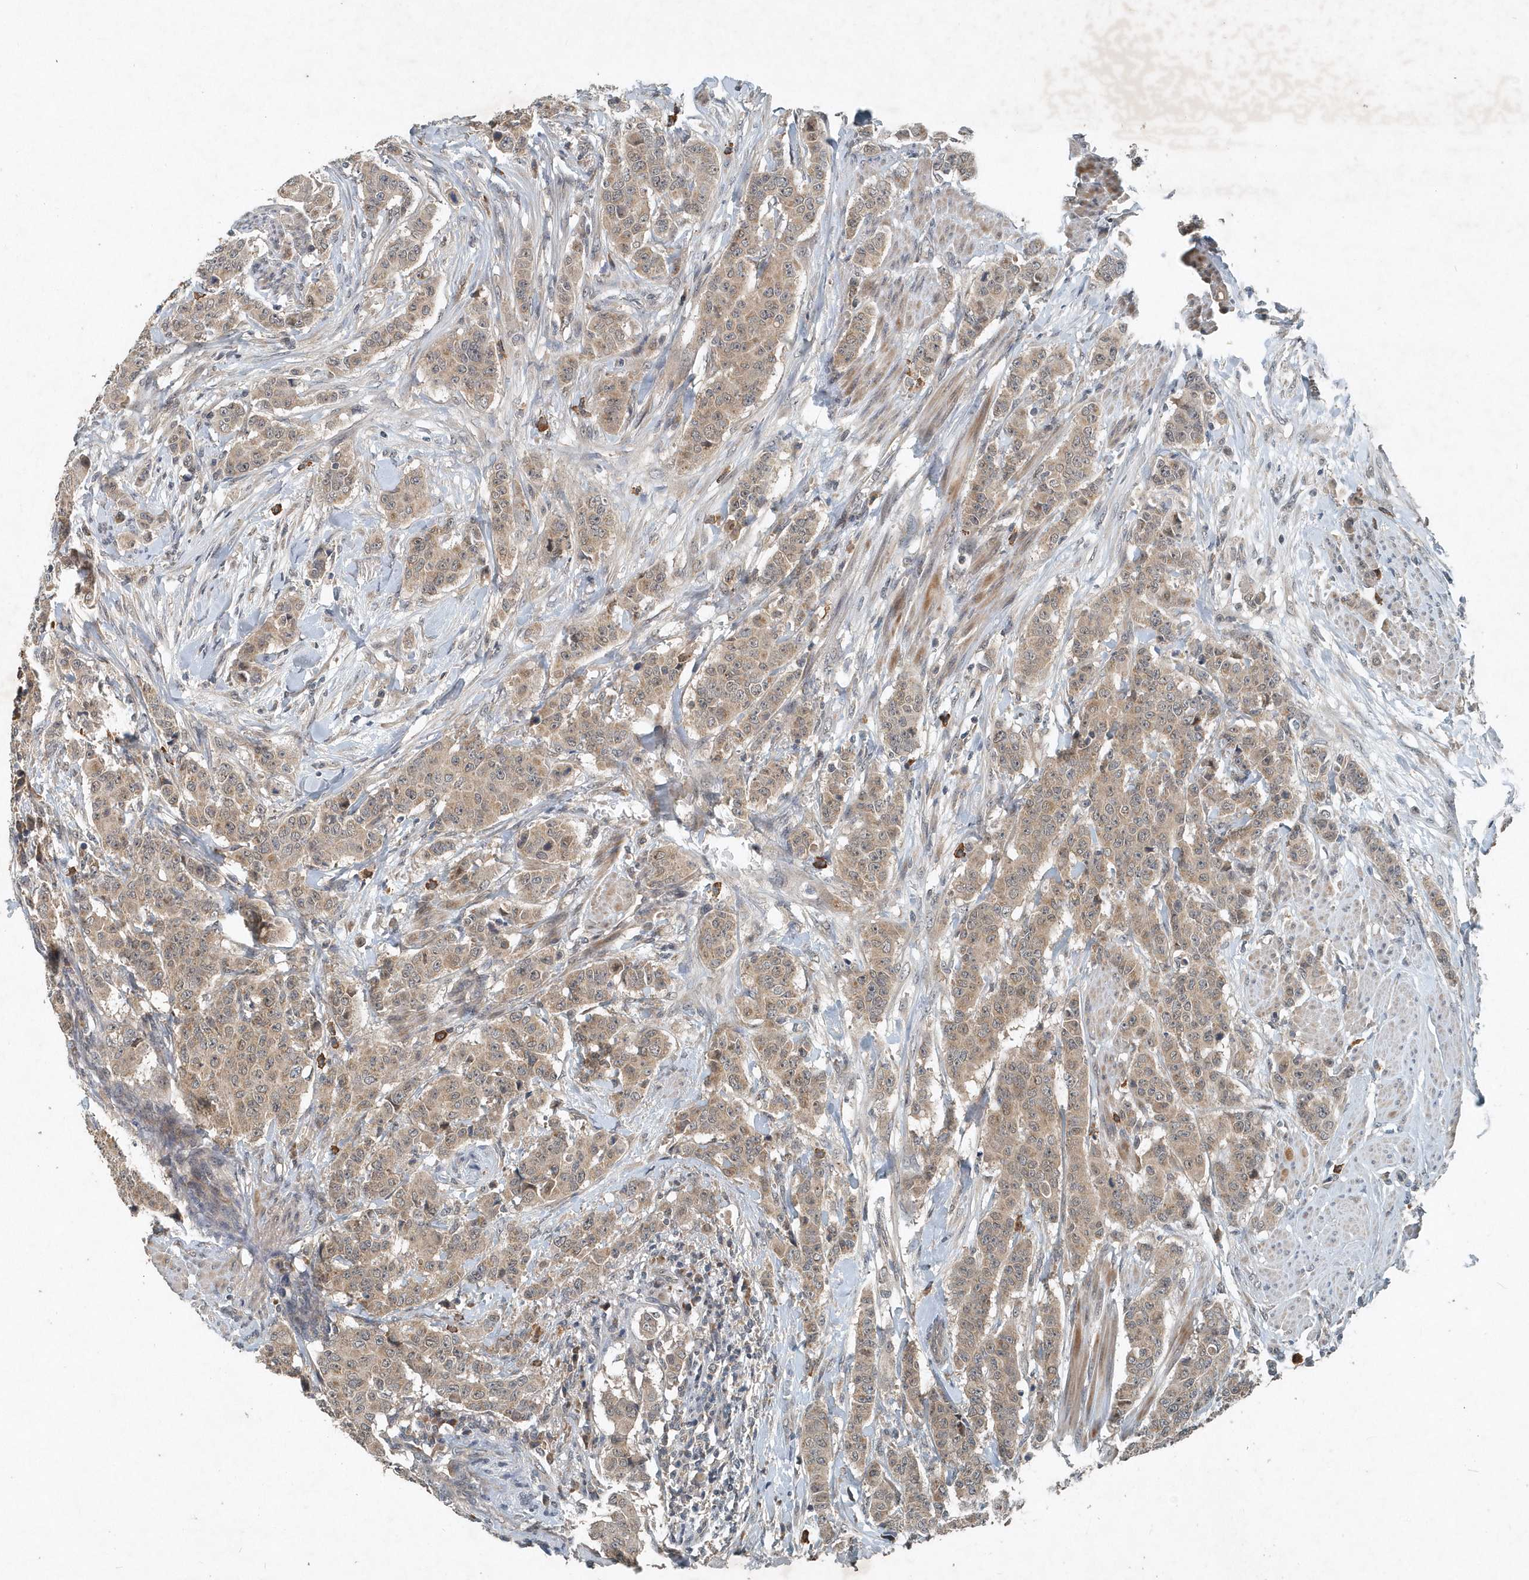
{"staining": {"intensity": "weak", "quantity": ">75%", "location": "cytoplasmic/membranous"}, "tissue": "breast cancer", "cell_type": "Tumor cells", "image_type": "cancer", "snomed": [{"axis": "morphology", "description": "Duct carcinoma"}, {"axis": "topography", "description": "Breast"}], "caption": "Immunohistochemistry photomicrograph of neoplastic tissue: human breast cancer (intraductal carcinoma) stained using immunohistochemistry reveals low levels of weak protein expression localized specifically in the cytoplasmic/membranous of tumor cells, appearing as a cytoplasmic/membranous brown color.", "gene": "SCFD2", "patient": {"sex": "female", "age": 40}}